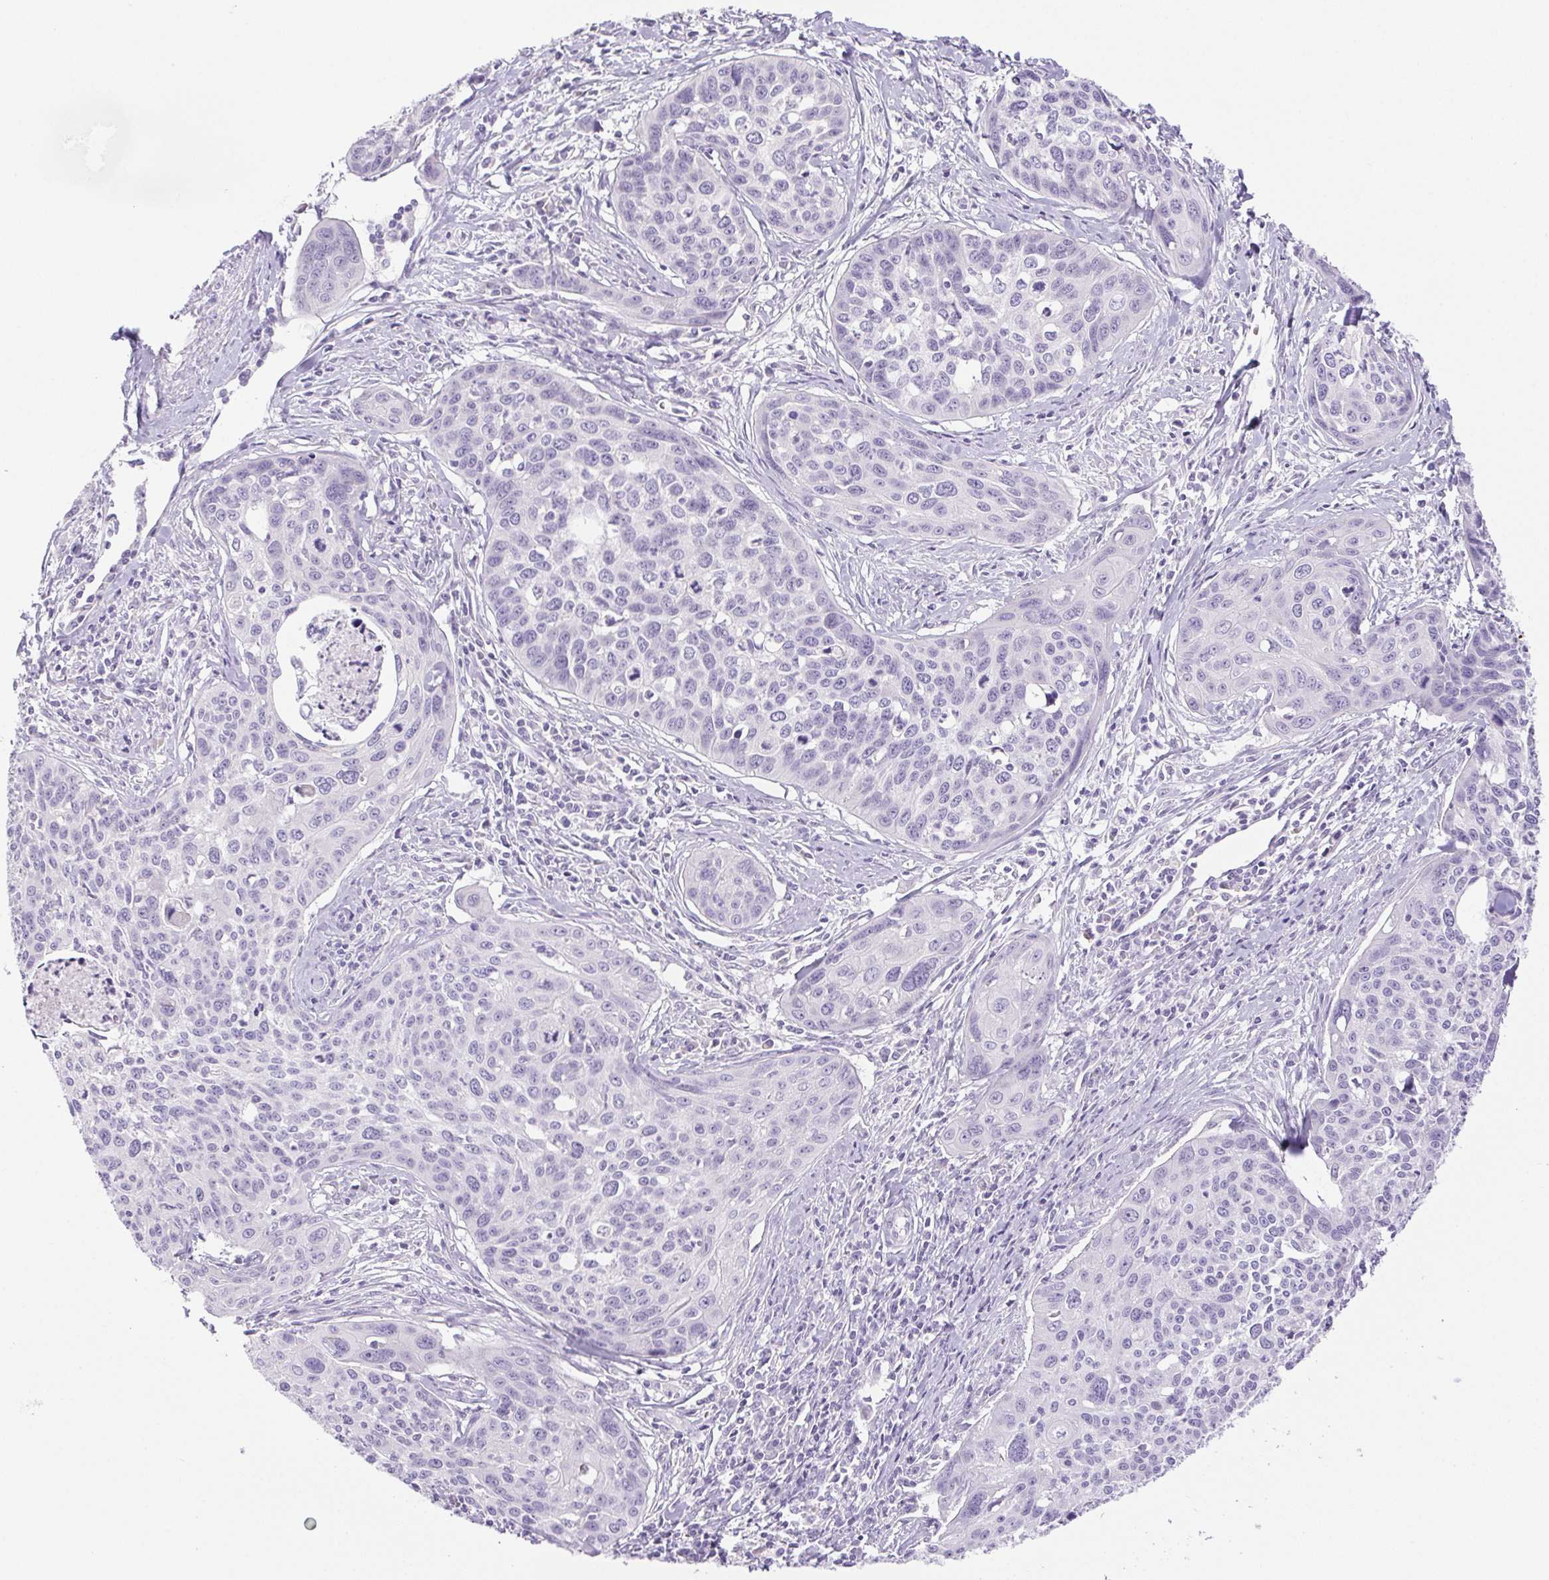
{"staining": {"intensity": "negative", "quantity": "none", "location": "none"}, "tissue": "cervical cancer", "cell_type": "Tumor cells", "image_type": "cancer", "snomed": [{"axis": "morphology", "description": "Squamous cell carcinoma, NOS"}, {"axis": "topography", "description": "Cervix"}], "caption": "There is no significant expression in tumor cells of cervical squamous cell carcinoma.", "gene": "PAPPA2", "patient": {"sex": "female", "age": 31}}